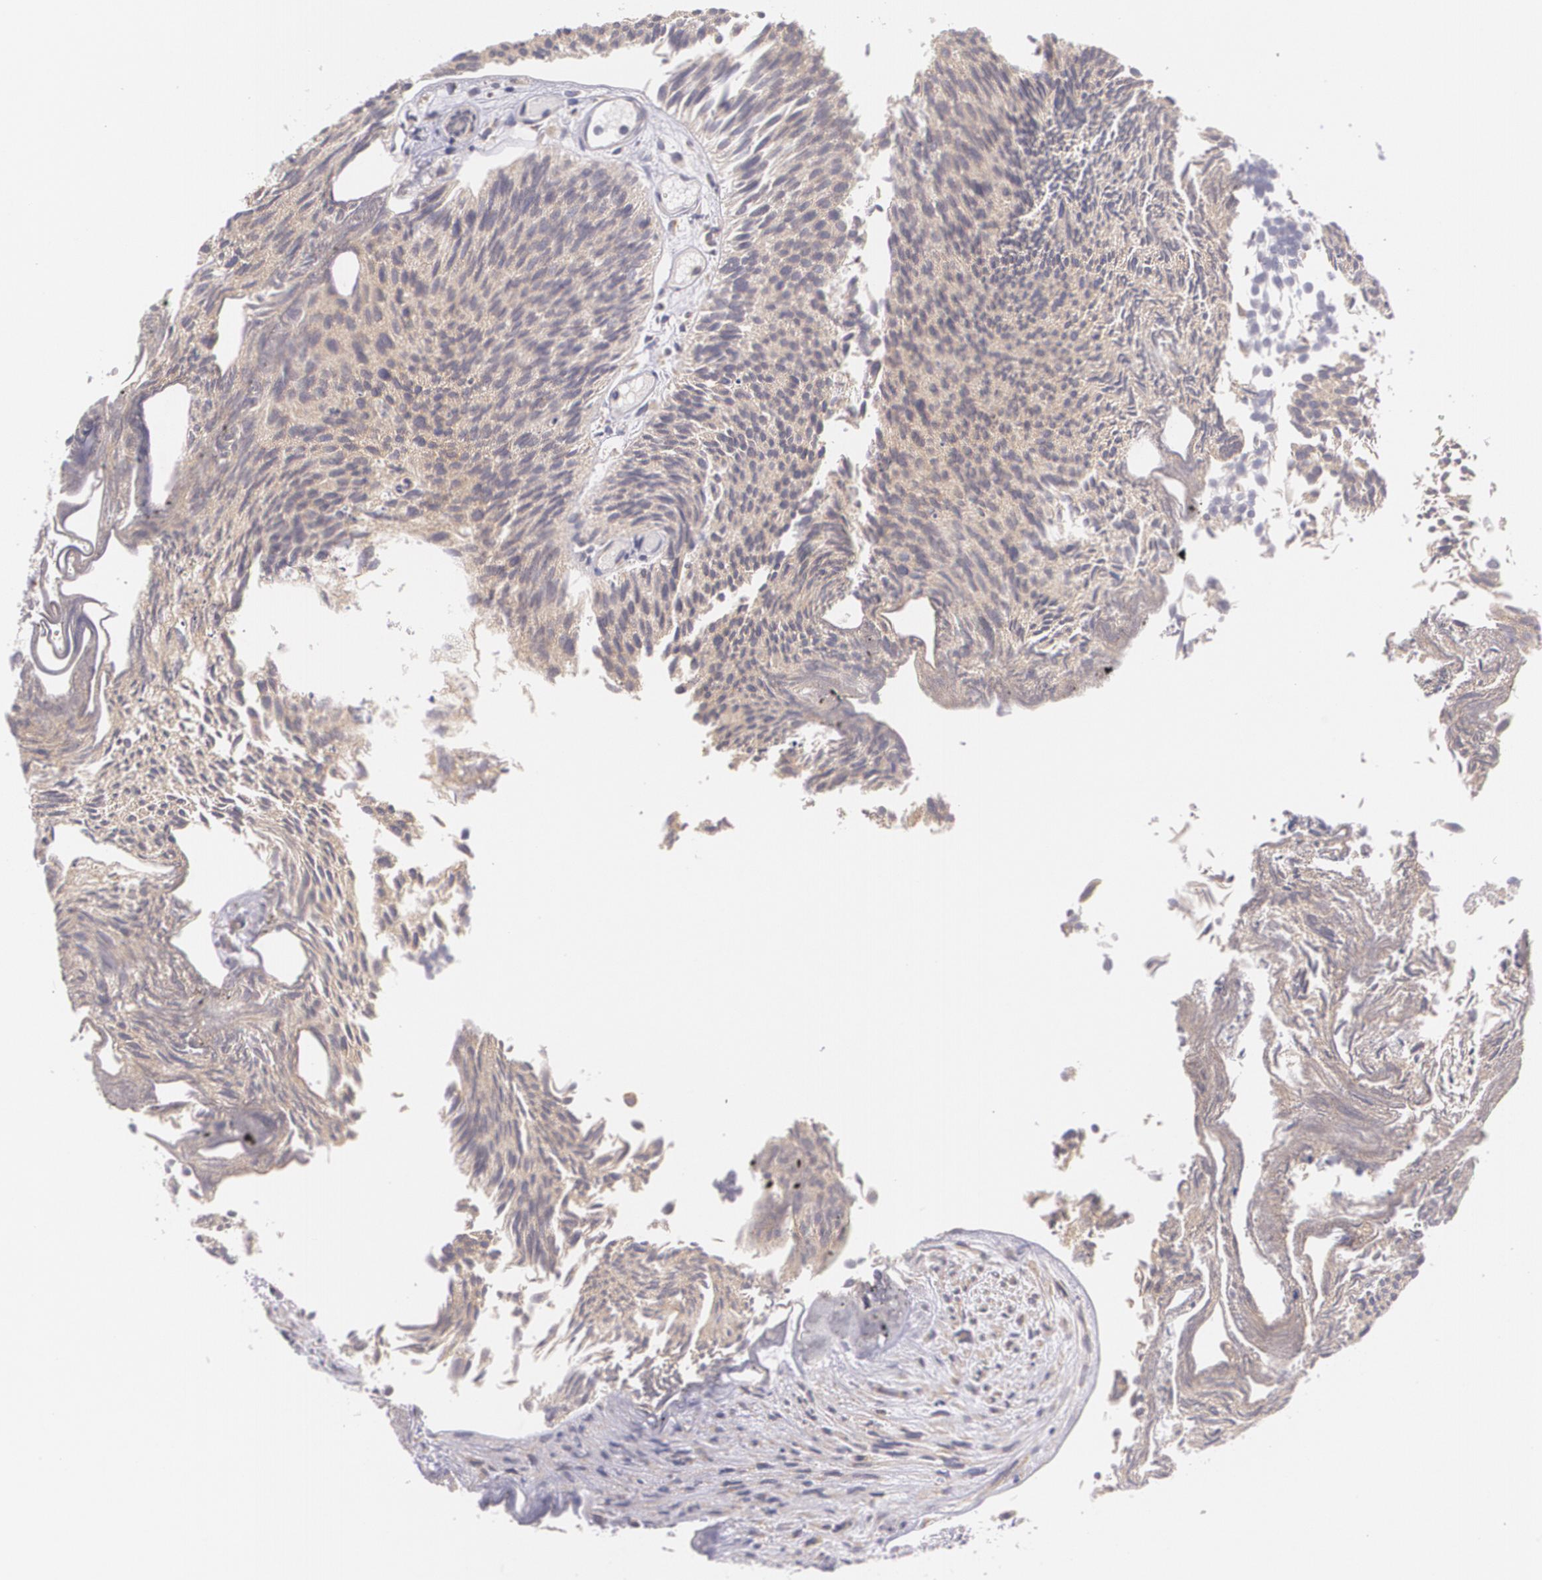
{"staining": {"intensity": "weak", "quantity": ">75%", "location": "cytoplasmic/membranous"}, "tissue": "urothelial cancer", "cell_type": "Tumor cells", "image_type": "cancer", "snomed": [{"axis": "morphology", "description": "Urothelial carcinoma, Low grade"}, {"axis": "topography", "description": "Urinary bladder"}], "caption": "IHC of human urothelial cancer displays low levels of weak cytoplasmic/membranous expression in approximately >75% of tumor cells. Using DAB (3,3'-diaminobenzidine) (brown) and hematoxylin (blue) stains, captured at high magnification using brightfield microscopy.", "gene": "CCL17", "patient": {"sex": "male", "age": 84}}